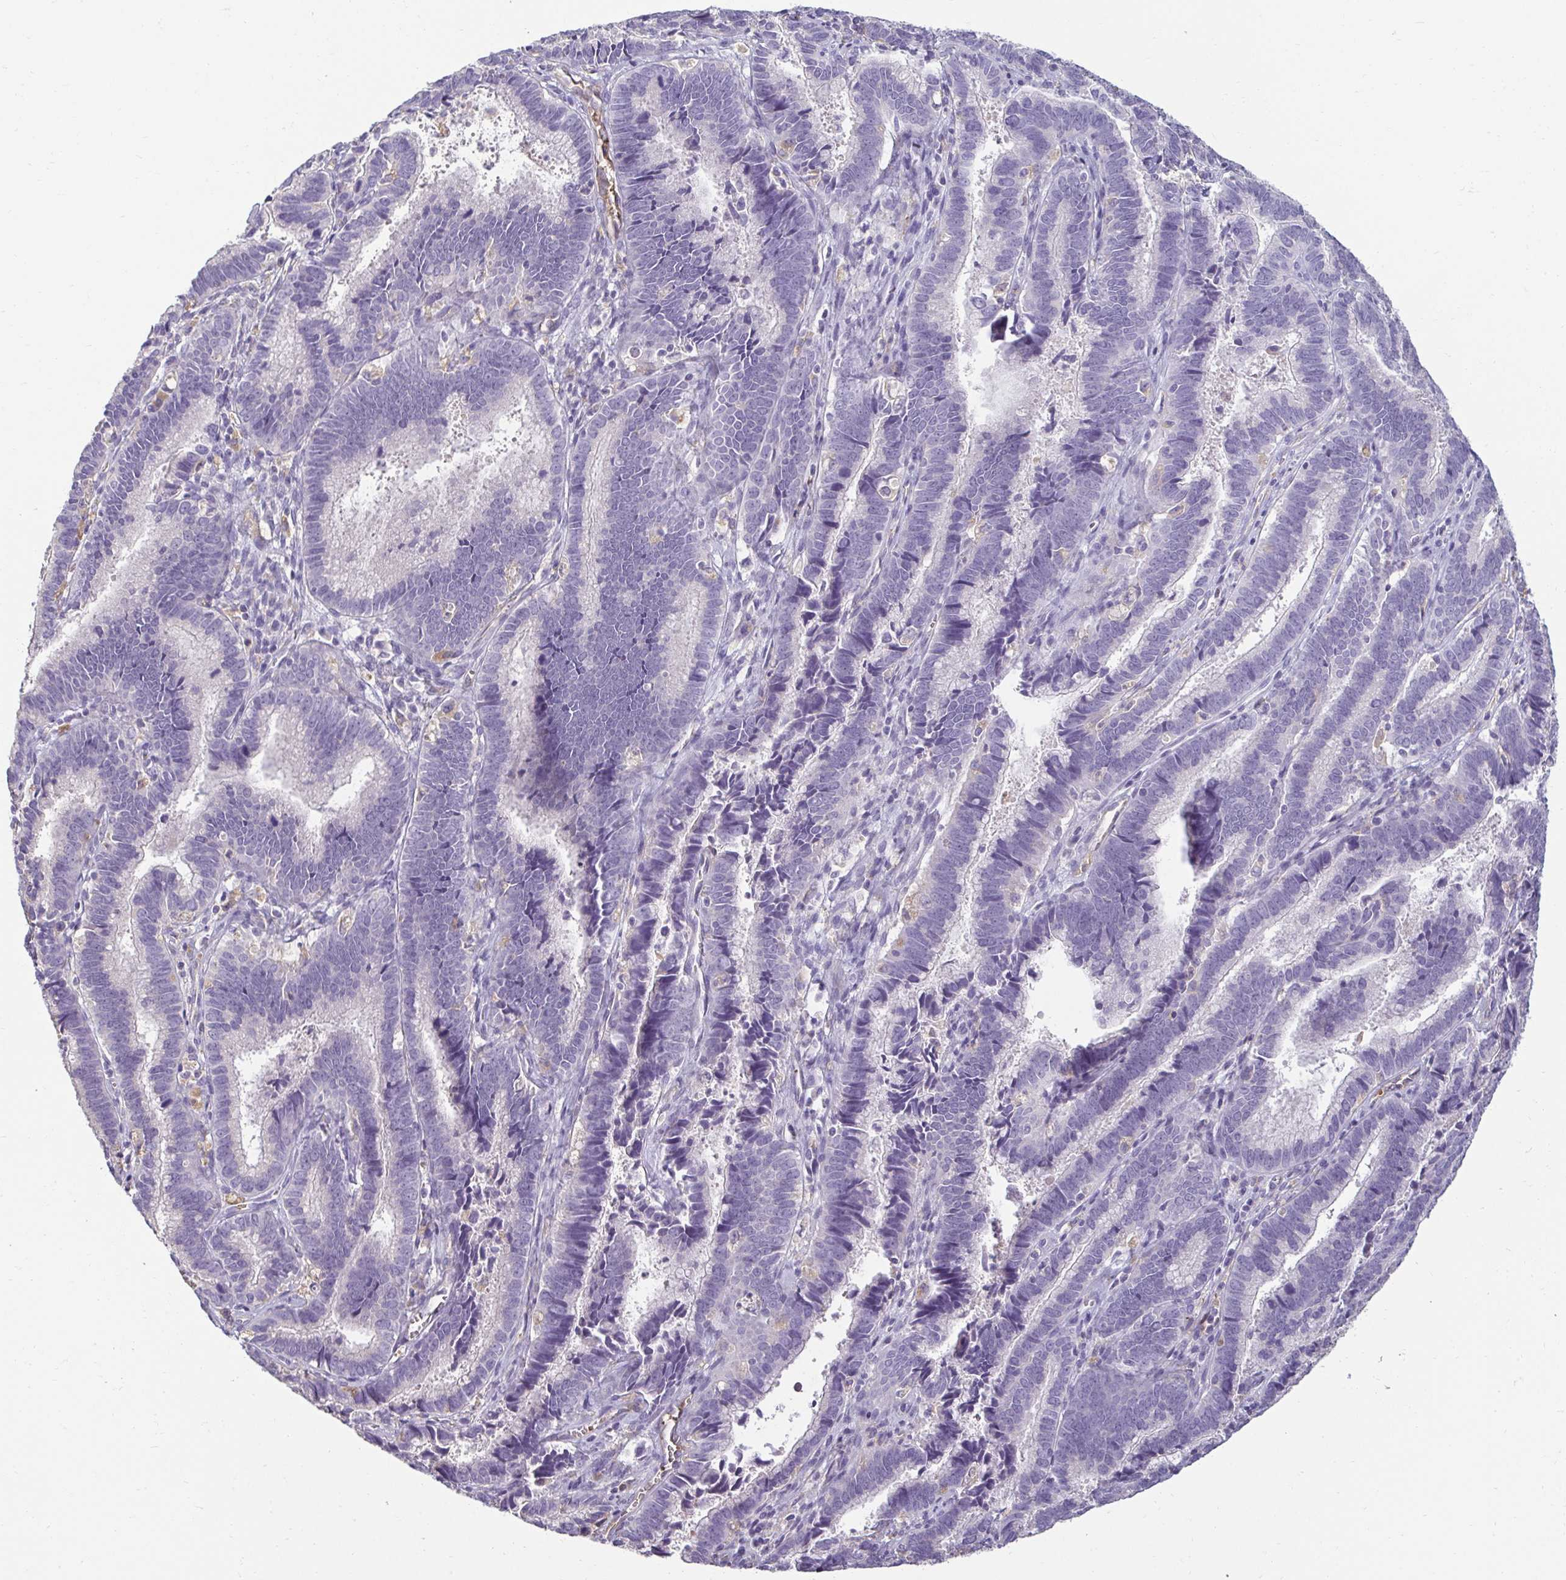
{"staining": {"intensity": "negative", "quantity": "none", "location": "none"}, "tissue": "cervical cancer", "cell_type": "Tumor cells", "image_type": "cancer", "snomed": [{"axis": "morphology", "description": "Adenocarcinoma, NOS"}, {"axis": "topography", "description": "Cervix"}], "caption": "Tumor cells are negative for protein expression in human cervical cancer (adenocarcinoma). (Stains: DAB immunohistochemistry (IHC) with hematoxylin counter stain, Microscopy: brightfield microscopy at high magnification).", "gene": "PDE2A", "patient": {"sex": "female", "age": 61}}